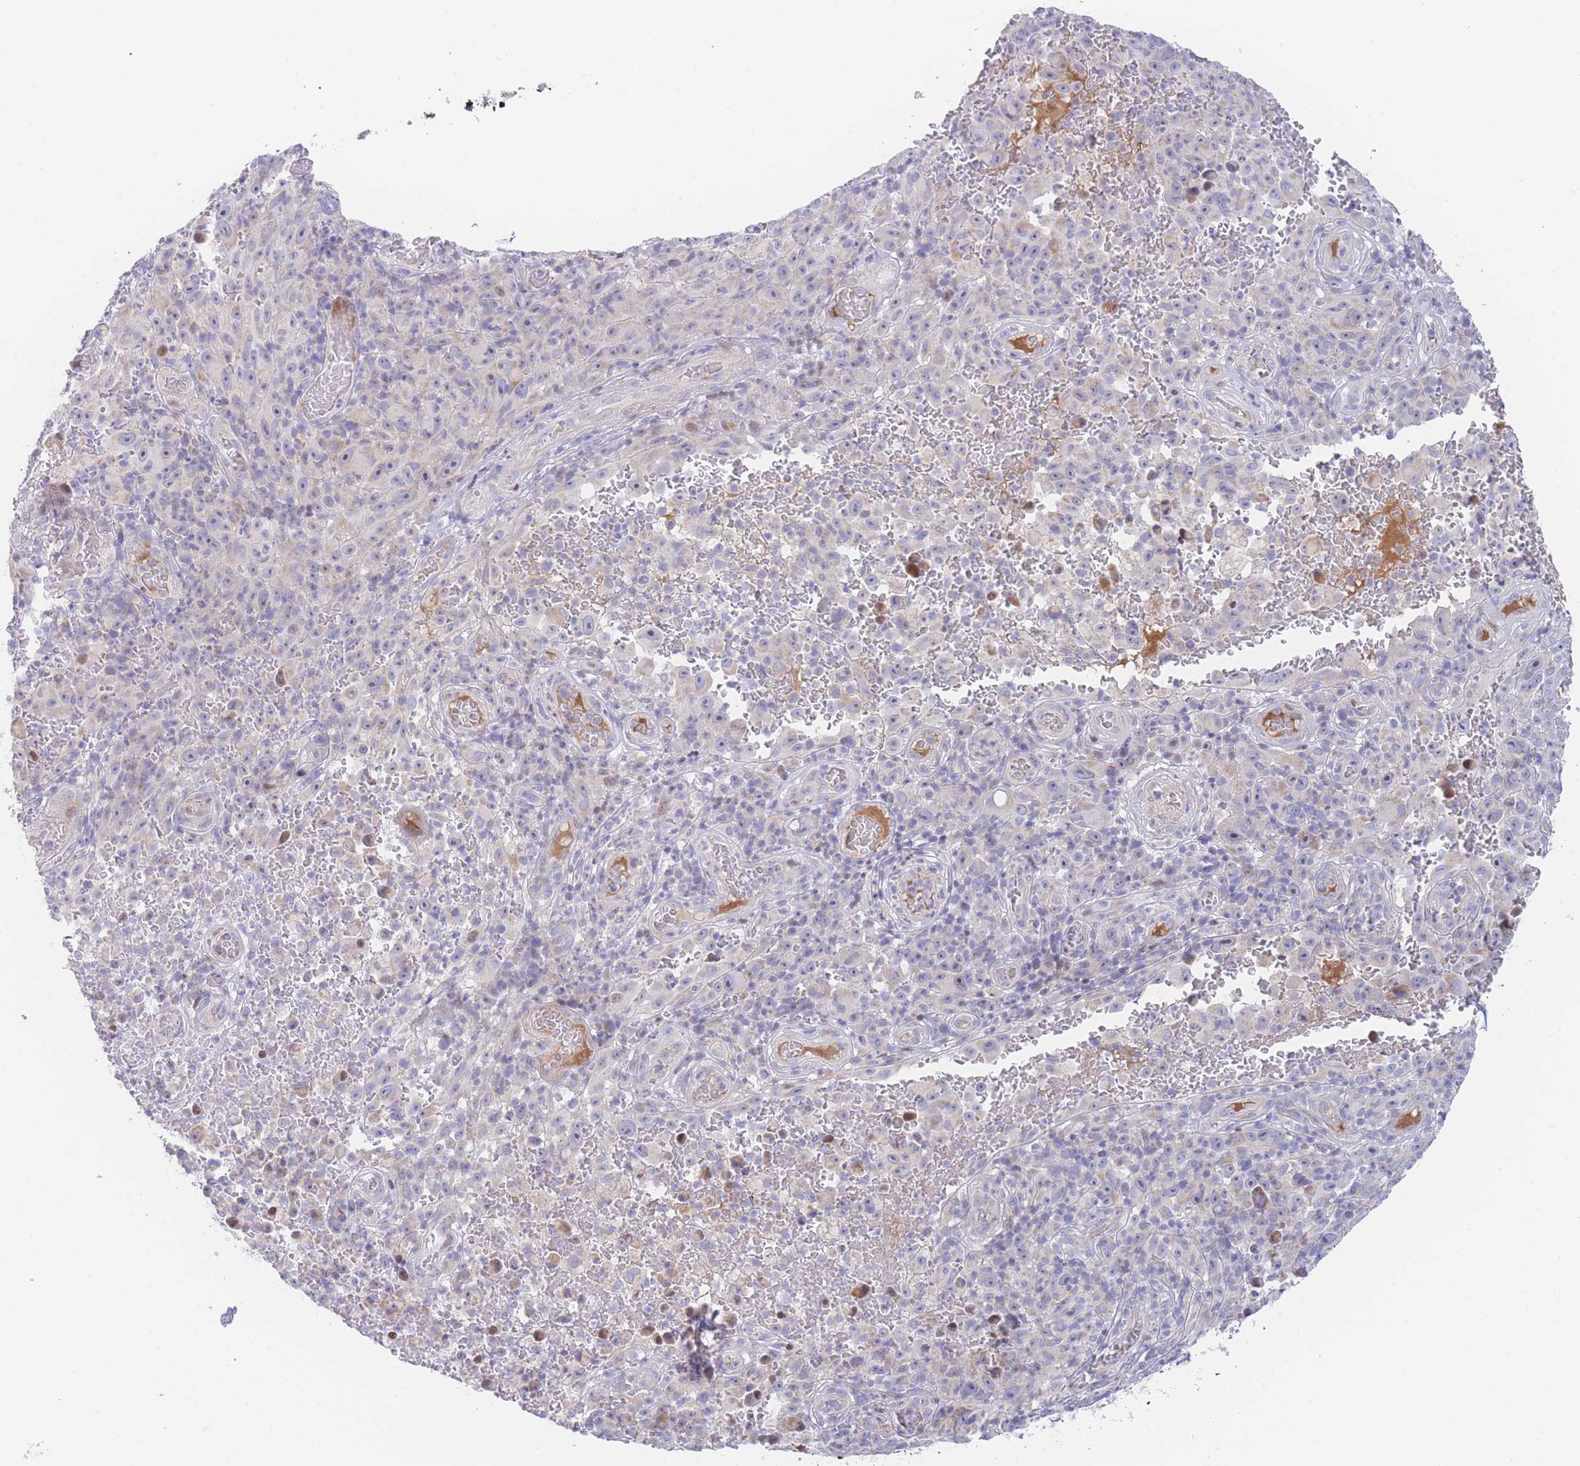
{"staining": {"intensity": "negative", "quantity": "none", "location": "none"}, "tissue": "melanoma", "cell_type": "Tumor cells", "image_type": "cancer", "snomed": [{"axis": "morphology", "description": "Malignant melanoma, NOS"}, {"axis": "topography", "description": "Skin"}], "caption": "This is an immunohistochemistry micrograph of human melanoma. There is no staining in tumor cells.", "gene": "GPAM", "patient": {"sex": "female", "age": 82}}